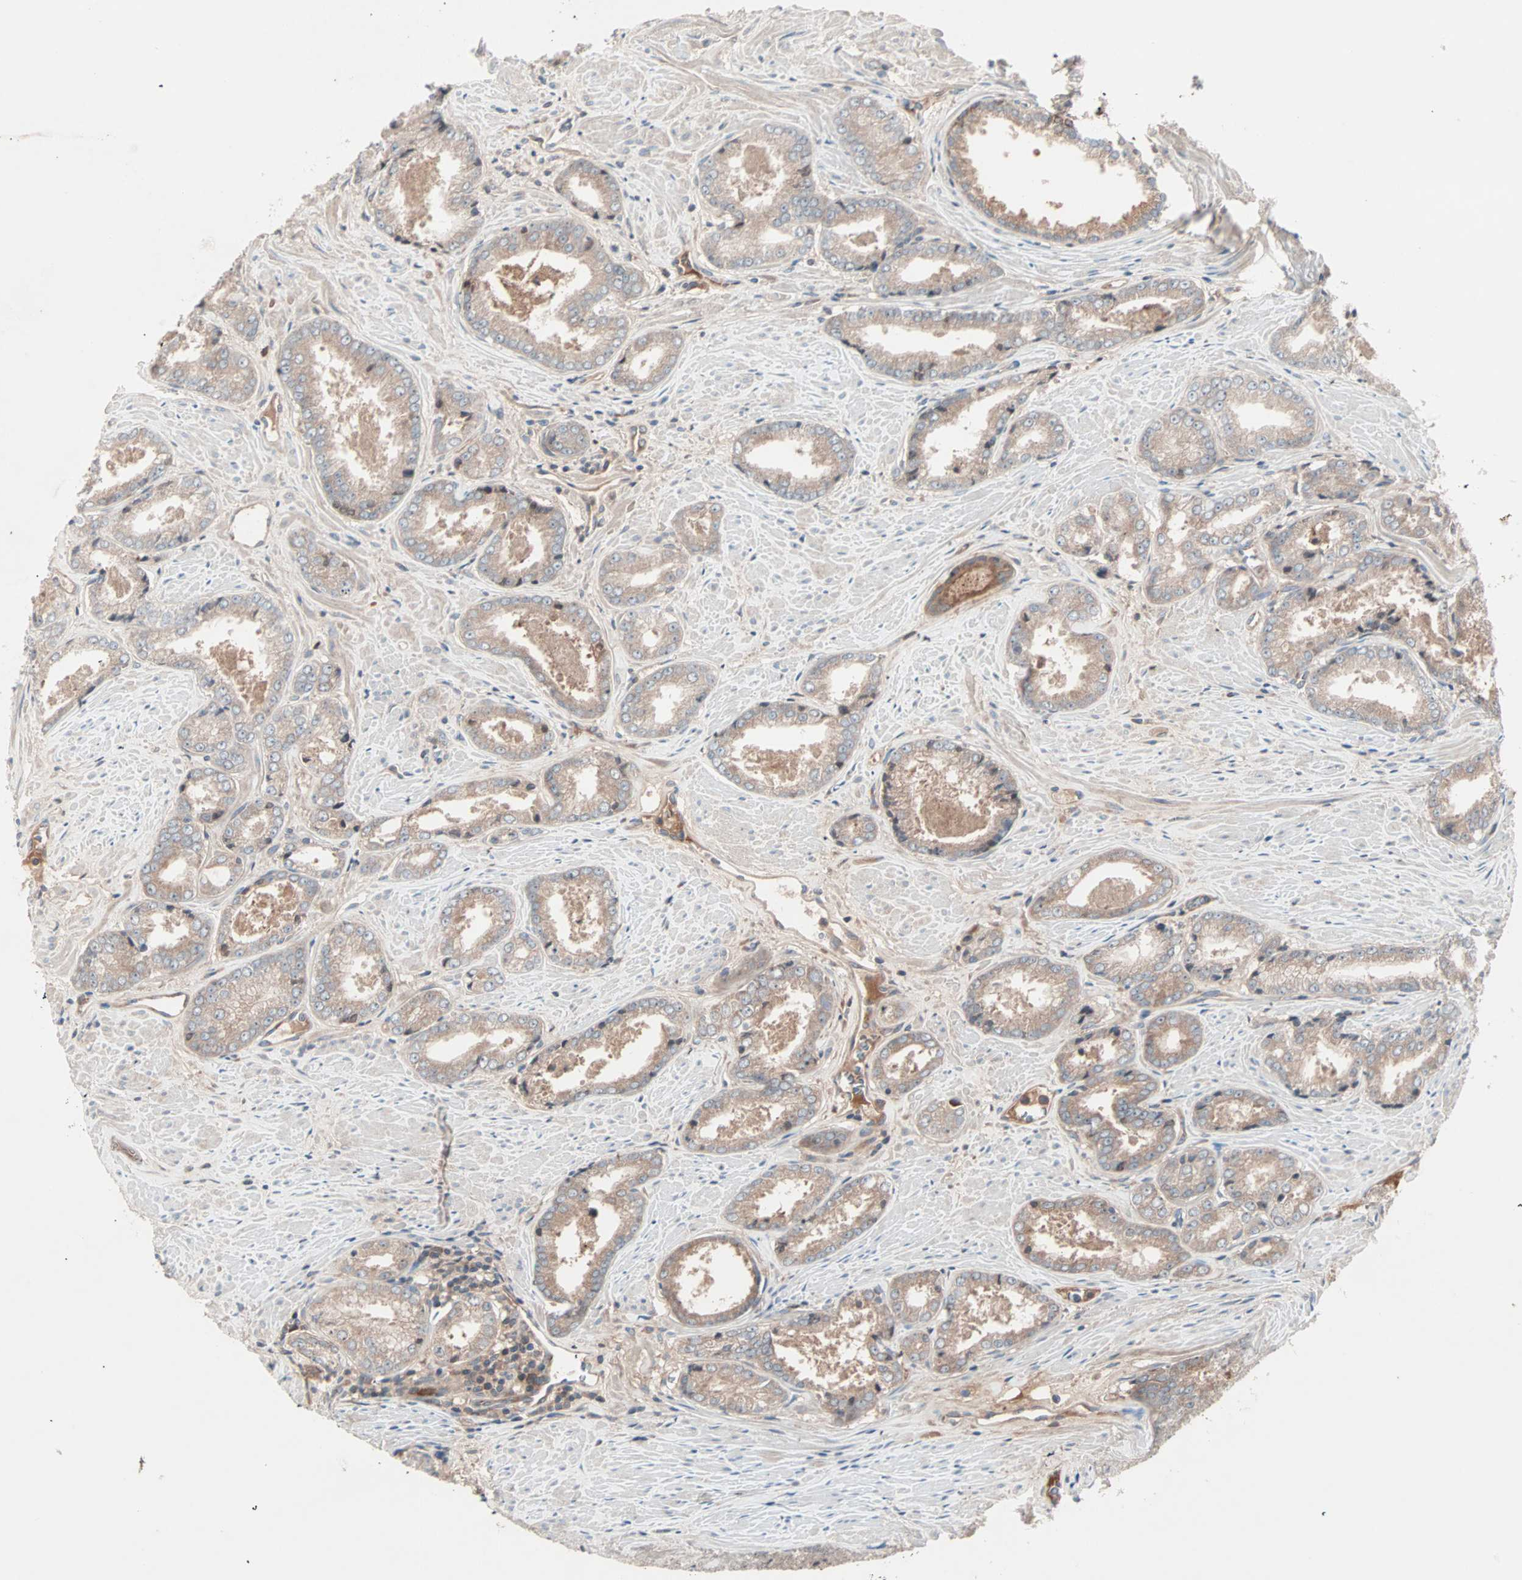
{"staining": {"intensity": "weak", "quantity": ">75%", "location": "cytoplasmic/membranous"}, "tissue": "prostate cancer", "cell_type": "Tumor cells", "image_type": "cancer", "snomed": [{"axis": "morphology", "description": "Adenocarcinoma, Low grade"}, {"axis": "topography", "description": "Prostate"}], "caption": "Prostate adenocarcinoma (low-grade) tissue exhibits weak cytoplasmic/membranous staining in approximately >75% of tumor cells, visualized by immunohistochemistry.", "gene": "CAD", "patient": {"sex": "male", "age": 64}}